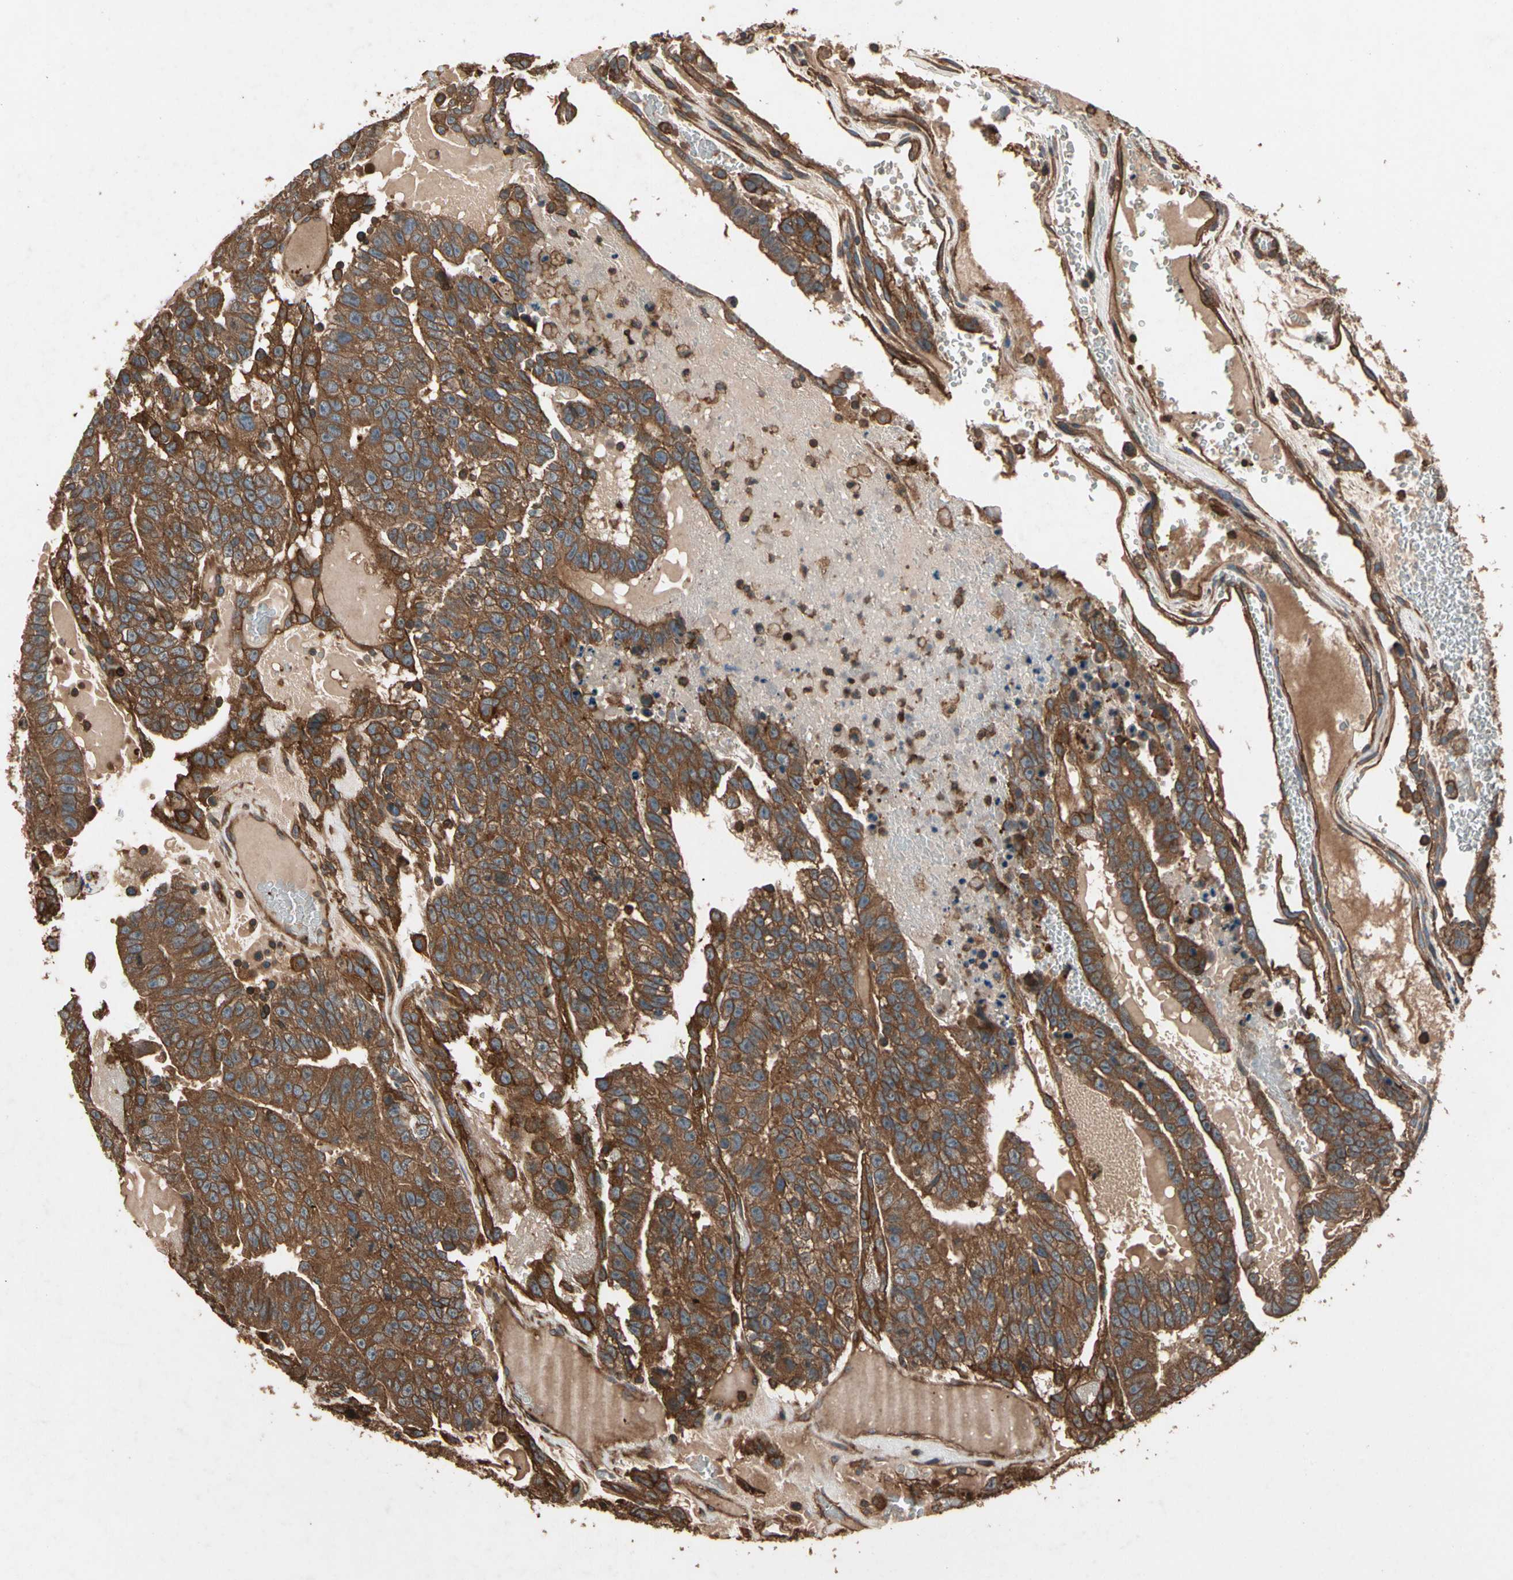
{"staining": {"intensity": "strong", "quantity": ">75%", "location": "cytoplasmic/membranous"}, "tissue": "testis cancer", "cell_type": "Tumor cells", "image_type": "cancer", "snomed": [{"axis": "morphology", "description": "Seminoma, NOS"}, {"axis": "morphology", "description": "Carcinoma, Embryonal, NOS"}, {"axis": "topography", "description": "Testis"}], "caption": "Immunohistochemistry (IHC) photomicrograph of neoplastic tissue: human testis cancer (embryonal carcinoma) stained using immunohistochemistry reveals high levels of strong protein expression localized specifically in the cytoplasmic/membranous of tumor cells, appearing as a cytoplasmic/membranous brown color.", "gene": "AGBL2", "patient": {"sex": "male", "age": 52}}